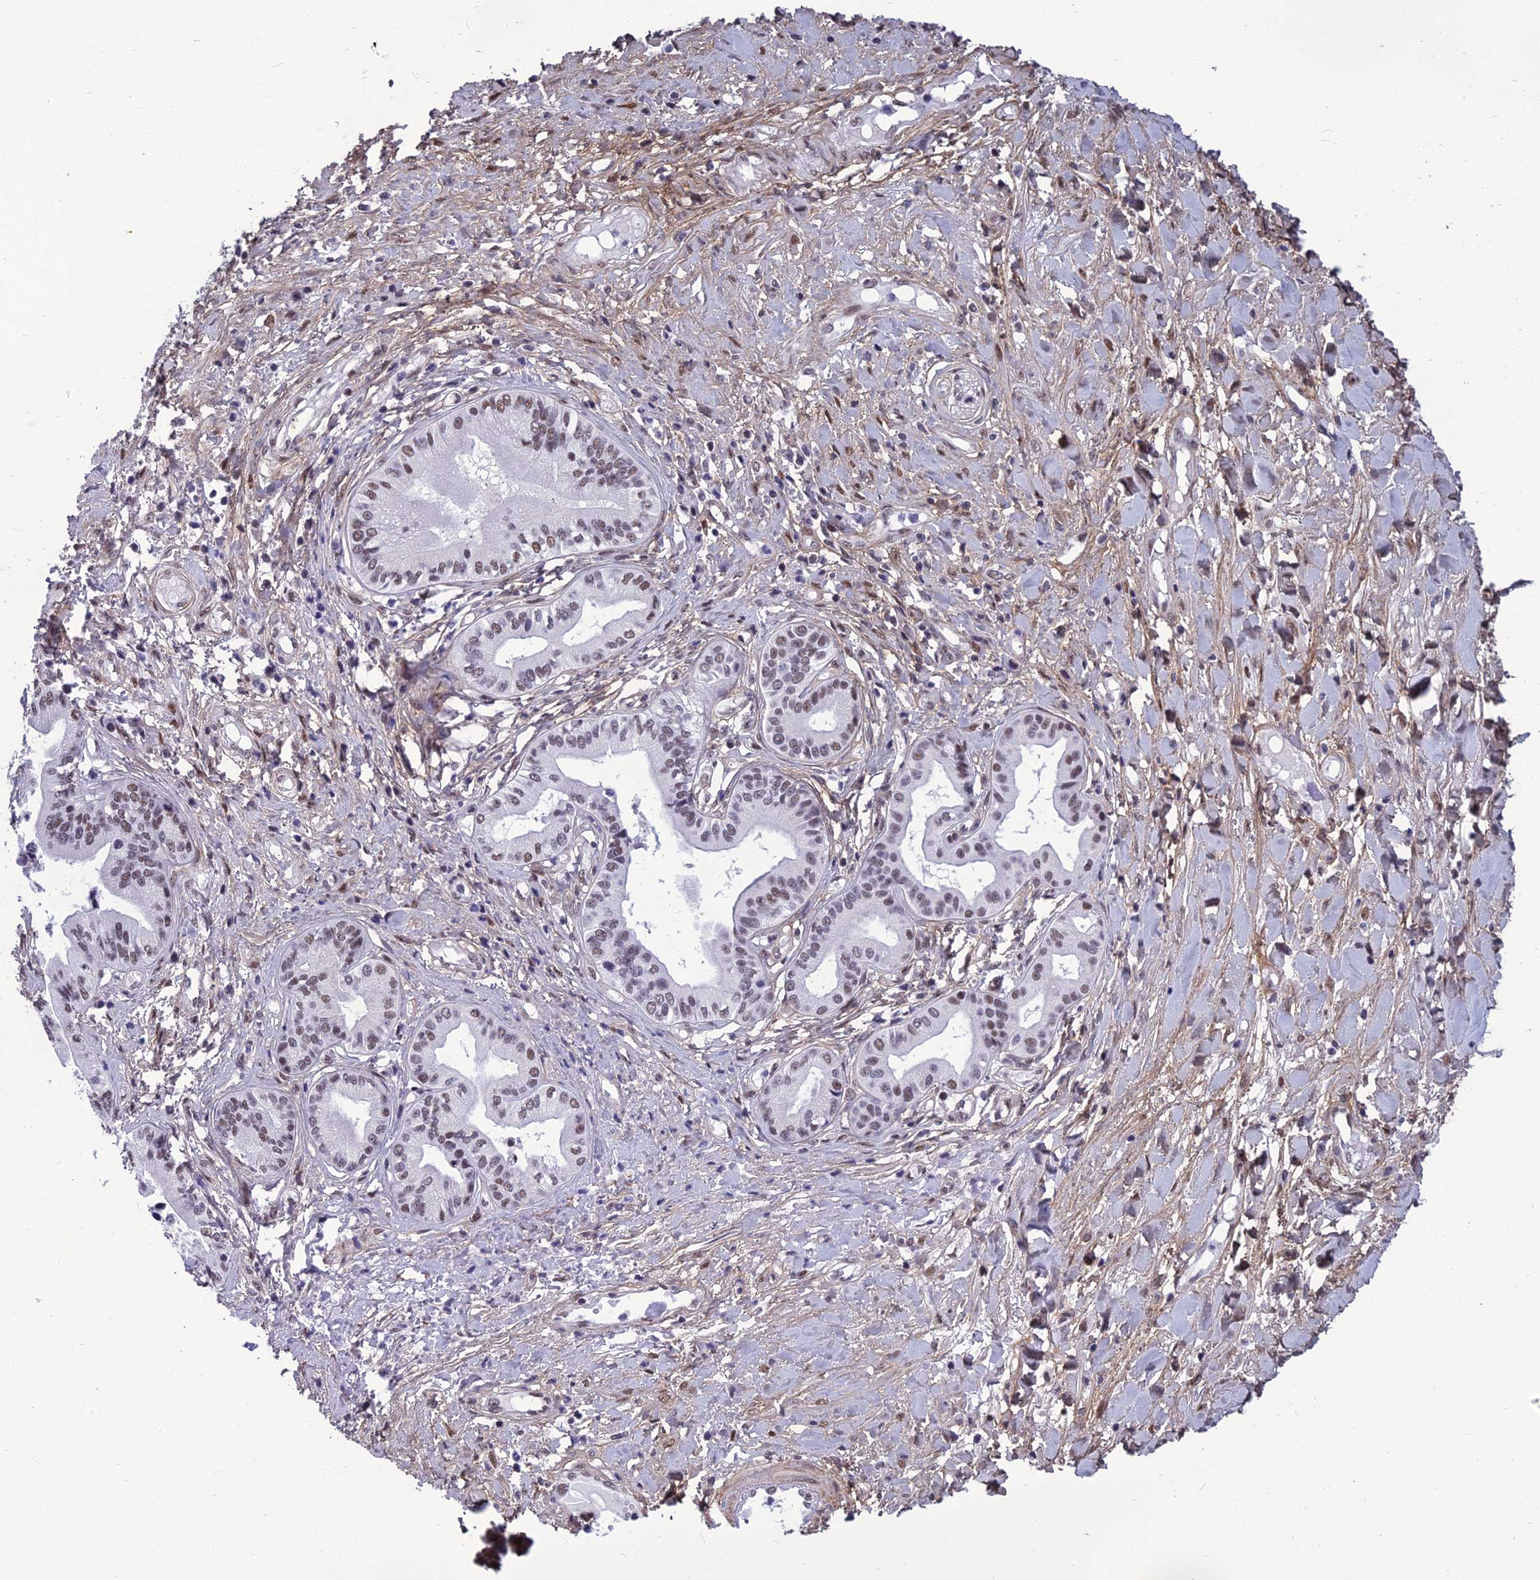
{"staining": {"intensity": "moderate", "quantity": "25%-75%", "location": "nuclear"}, "tissue": "pancreatic cancer", "cell_type": "Tumor cells", "image_type": "cancer", "snomed": [{"axis": "morphology", "description": "Adenocarcinoma, NOS"}, {"axis": "topography", "description": "Pancreas"}], "caption": "Human pancreatic adenocarcinoma stained with a protein marker reveals moderate staining in tumor cells.", "gene": "RSRC1", "patient": {"sex": "female", "age": 50}}